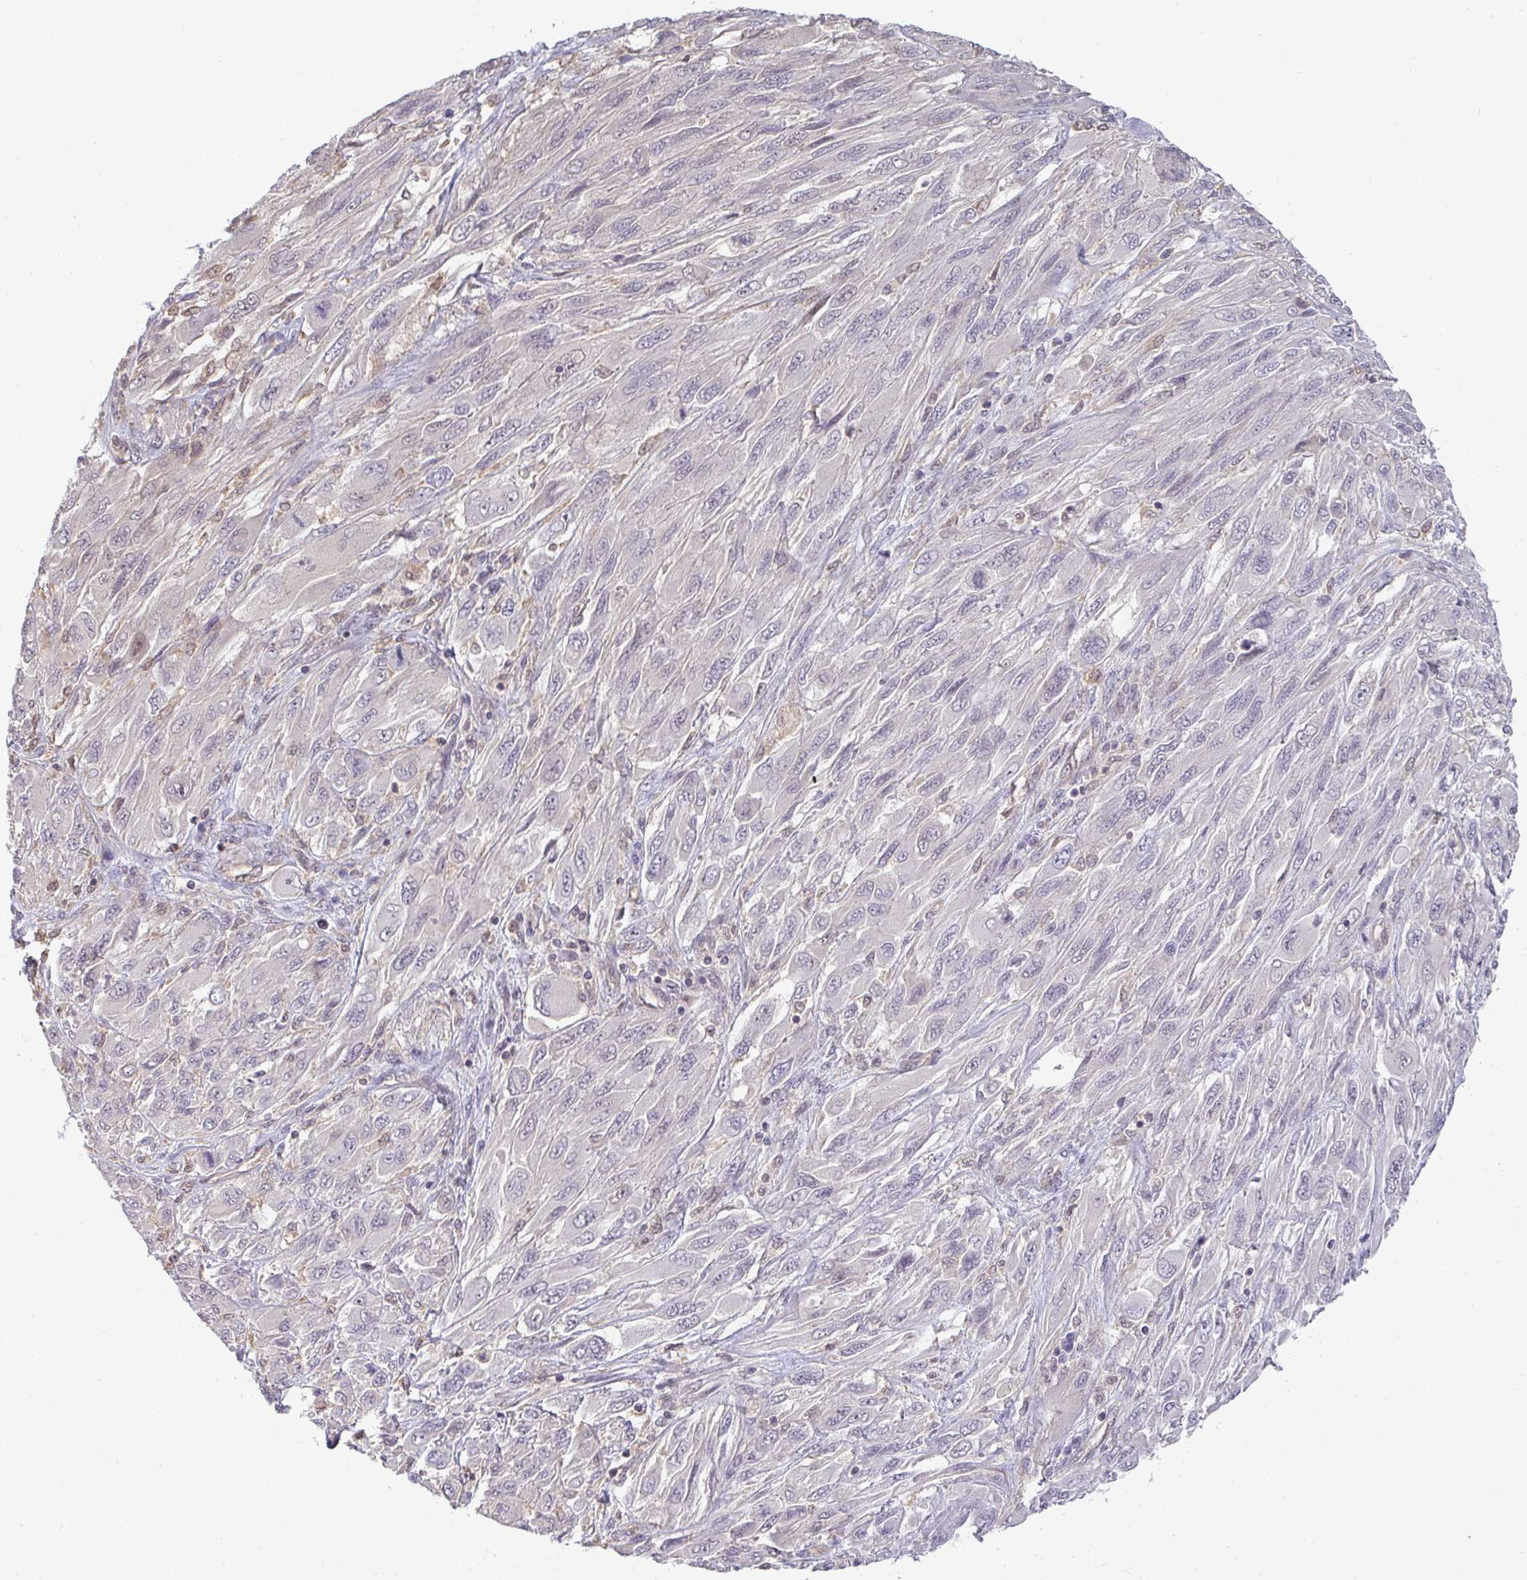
{"staining": {"intensity": "negative", "quantity": "none", "location": "none"}, "tissue": "melanoma", "cell_type": "Tumor cells", "image_type": "cancer", "snomed": [{"axis": "morphology", "description": "Malignant melanoma, NOS"}, {"axis": "topography", "description": "Skin"}], "caption": "Tumor cells show no significant protein positivity in malignant melanoma. (Stains: DAB (3,3'-diaminobenzidine) immunohistochemistry (IHC) with hematoxylin counter stain, Microscopy: brightfield microscopy at high magnification).", "gene": "GSDMB", "patient": {"sex": "female", "age": 91}}